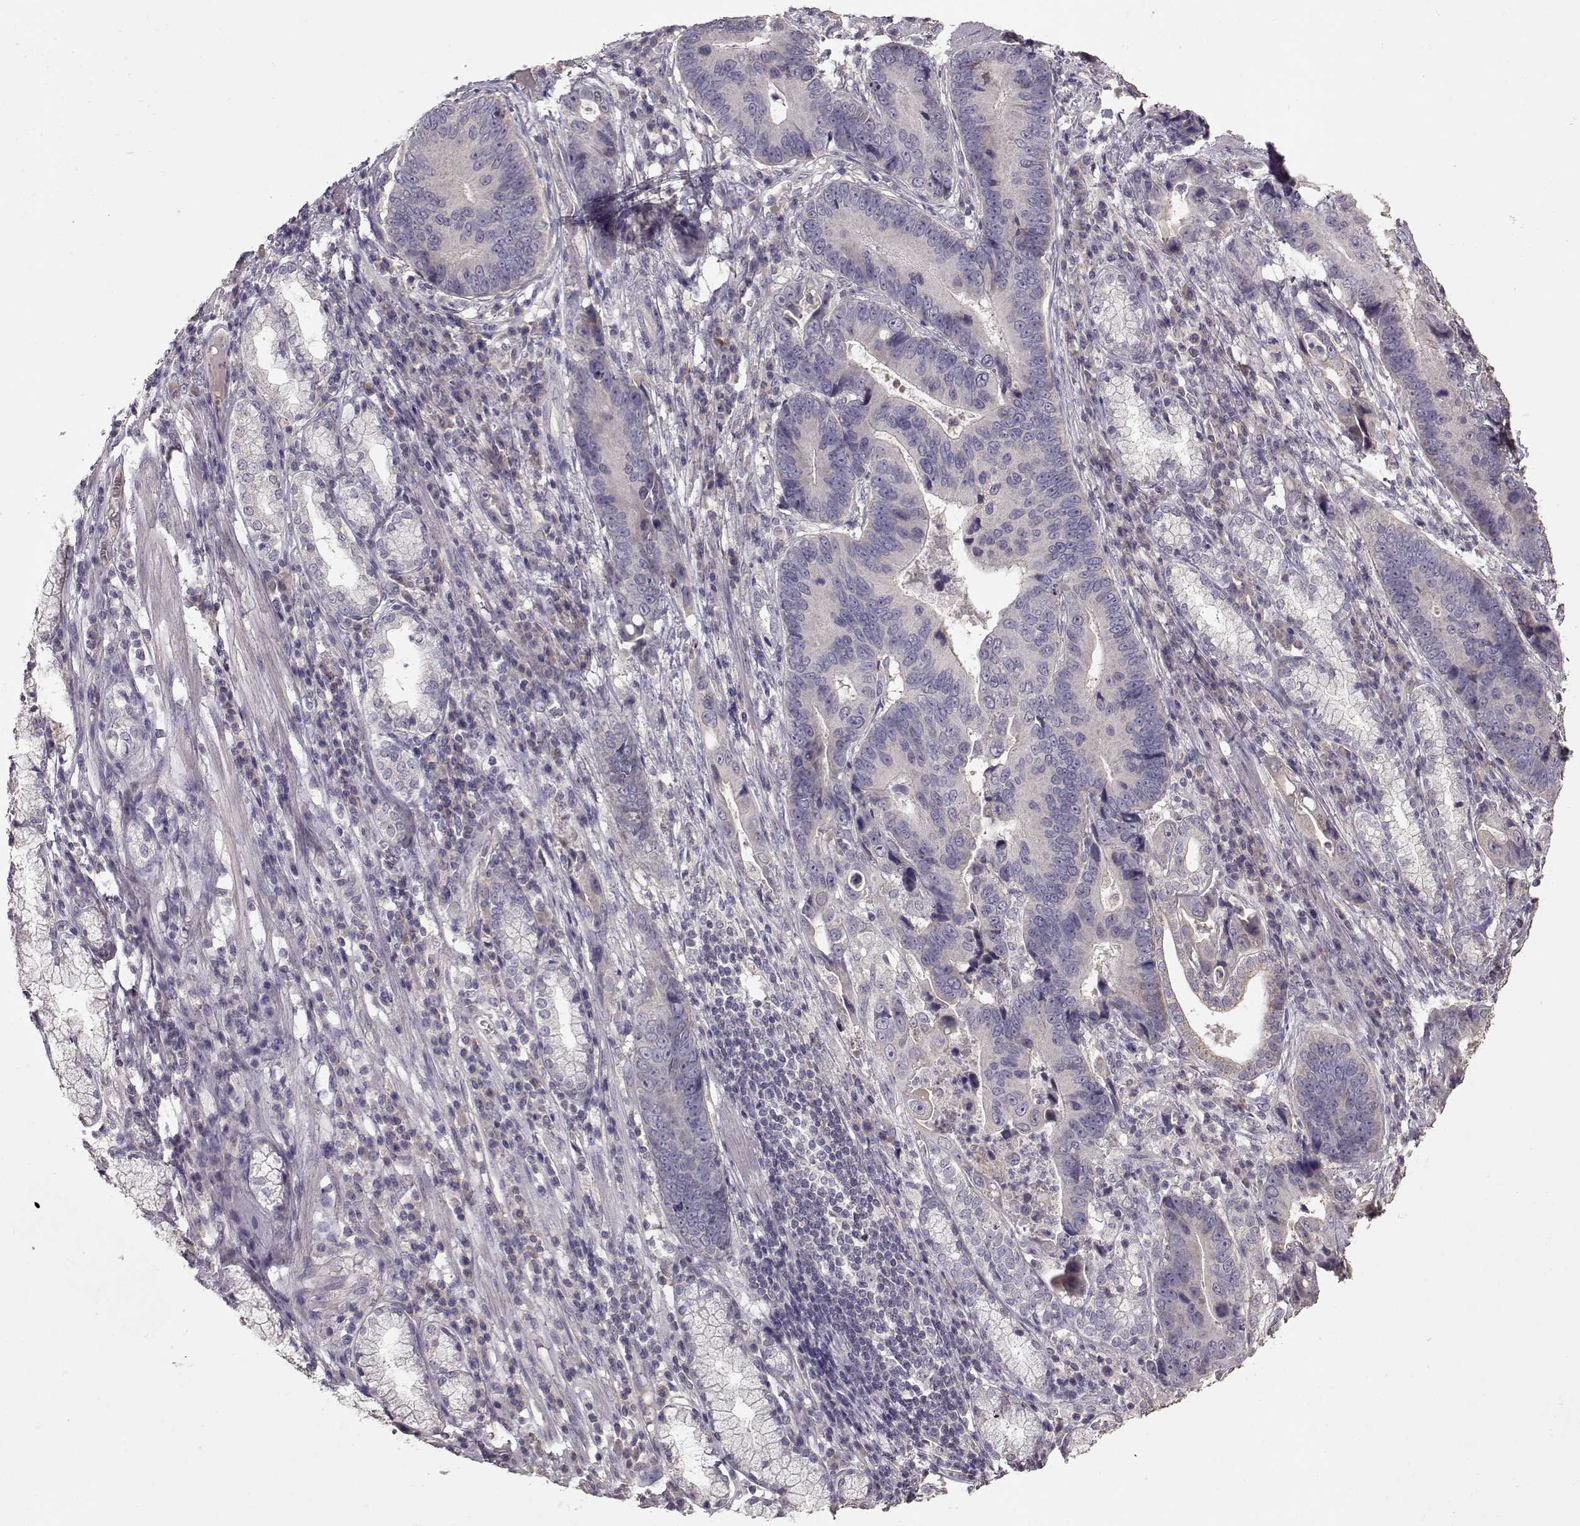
{"staining": {"intensity": "negative", "quantity": "none", "location": "none"}, "tissue": "stomach cancer", "cell_type": "Tumor cells", "image_type": "cancer", "snomed": [{"axis": "morphology", "description": "Adenocarcinoma, NOS"}, {"axis": "topography", "description": "Stomach"}], "caption": "An immunohistochemistry micrograph of stomach cancer is shown. There is no staining in tumor cells of stomach cancer. The staining is performed using DAB brown chromogen with nuclei counter-stained in using hematoxylin.", "gene": "PMCH", "patient": {"sex": "male", "age": 84}}